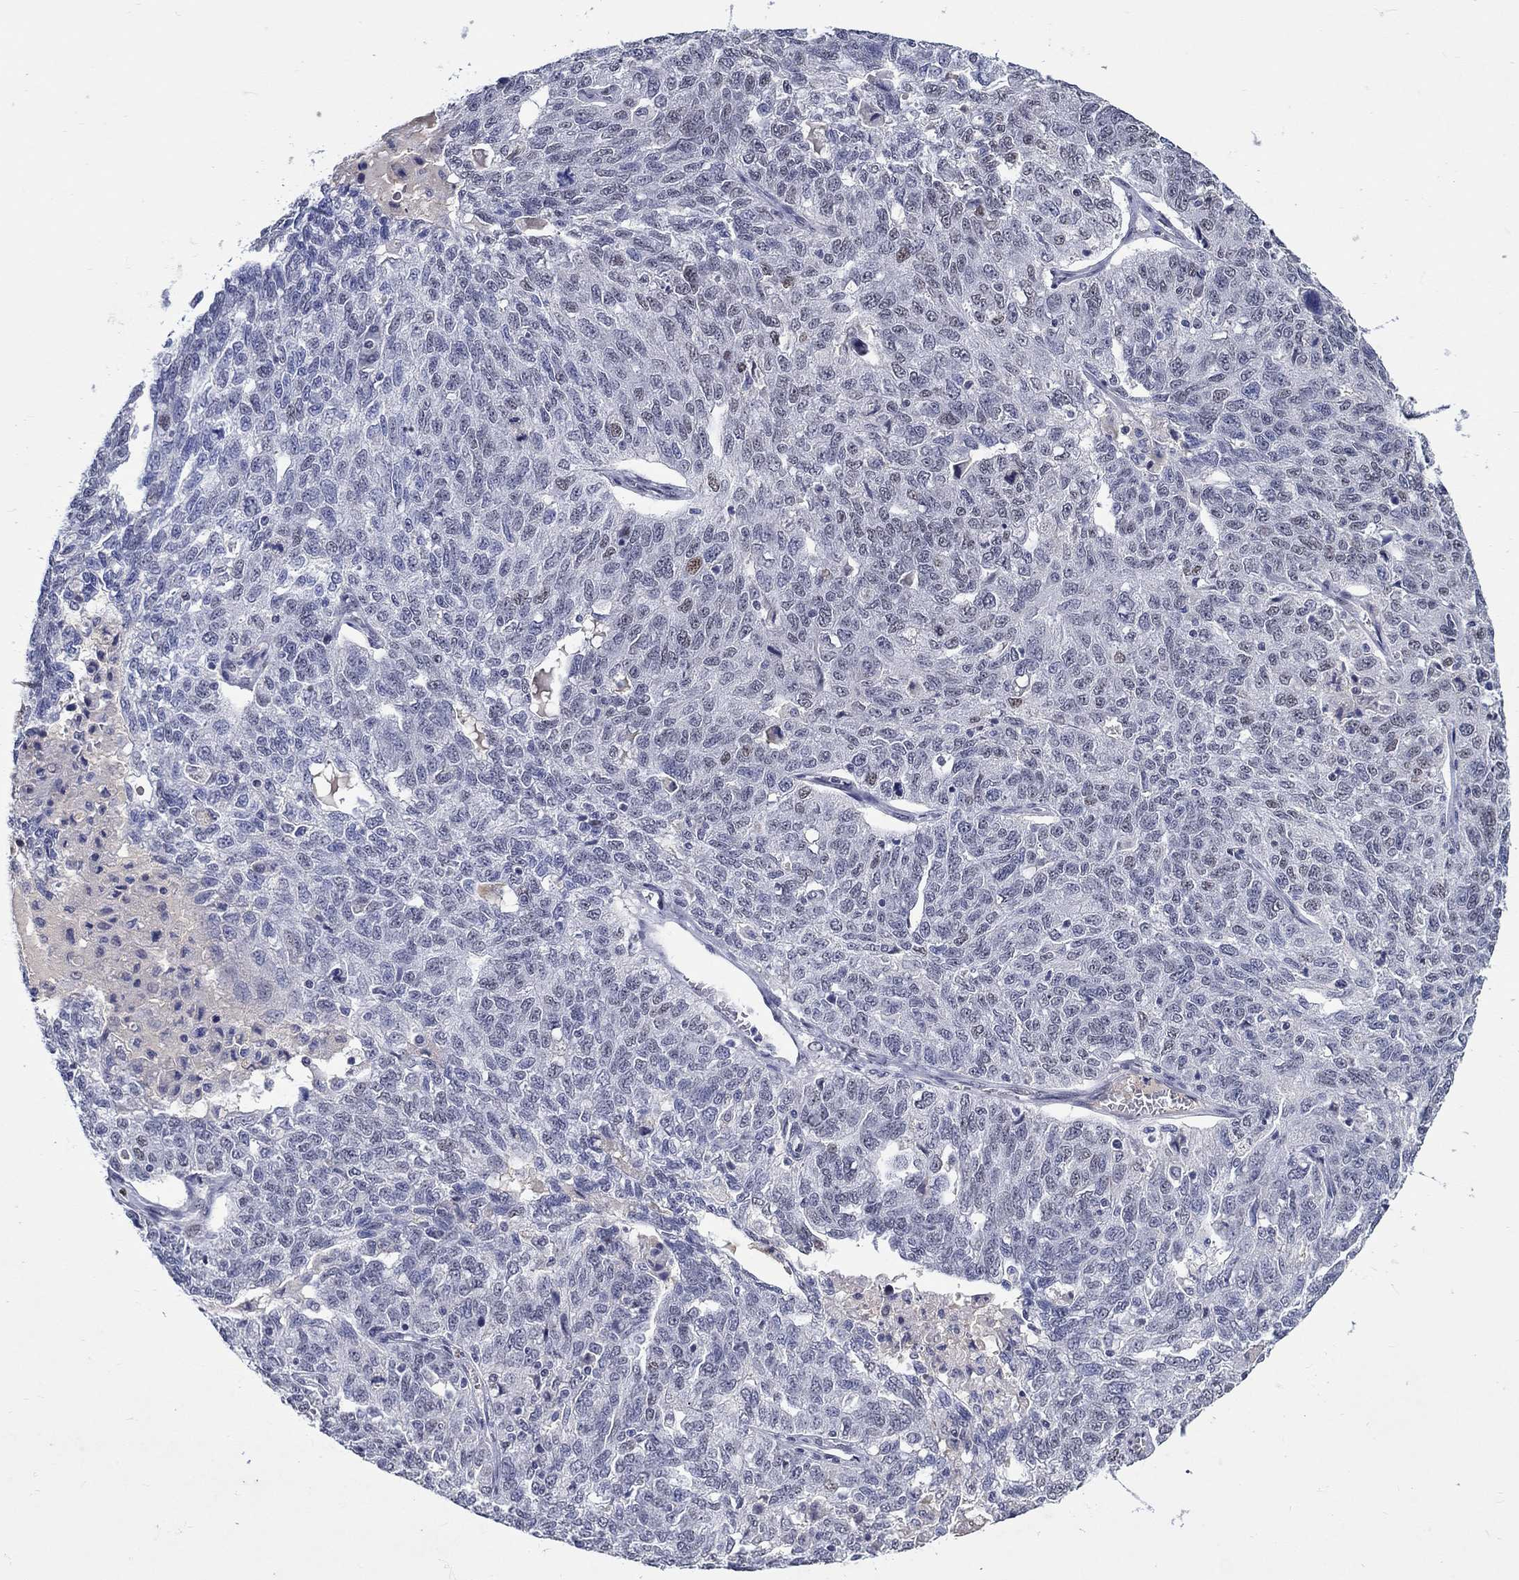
{"staining": {"intensity": "negative", "quantity": "none", "location": "none"}, "tissue": "ovarian cancer", "cell_type": "Tumor cells", "image_type": "cancer", "snomed": [{"axis": "morphology", "description": "Cystadenocarcinoma, serous, NOS"}, {"axis": "topography", "description": "Ovary"}], "caption": "Immunohistochemistry (IHC) image of neoplastic tissue: ovarian serous cystadenocarcinoma stained with DAB demonstrates no significant protein staining in tumor cells.", "gene": "GATA2", "patient": {"sex": "female", "age": 71}}